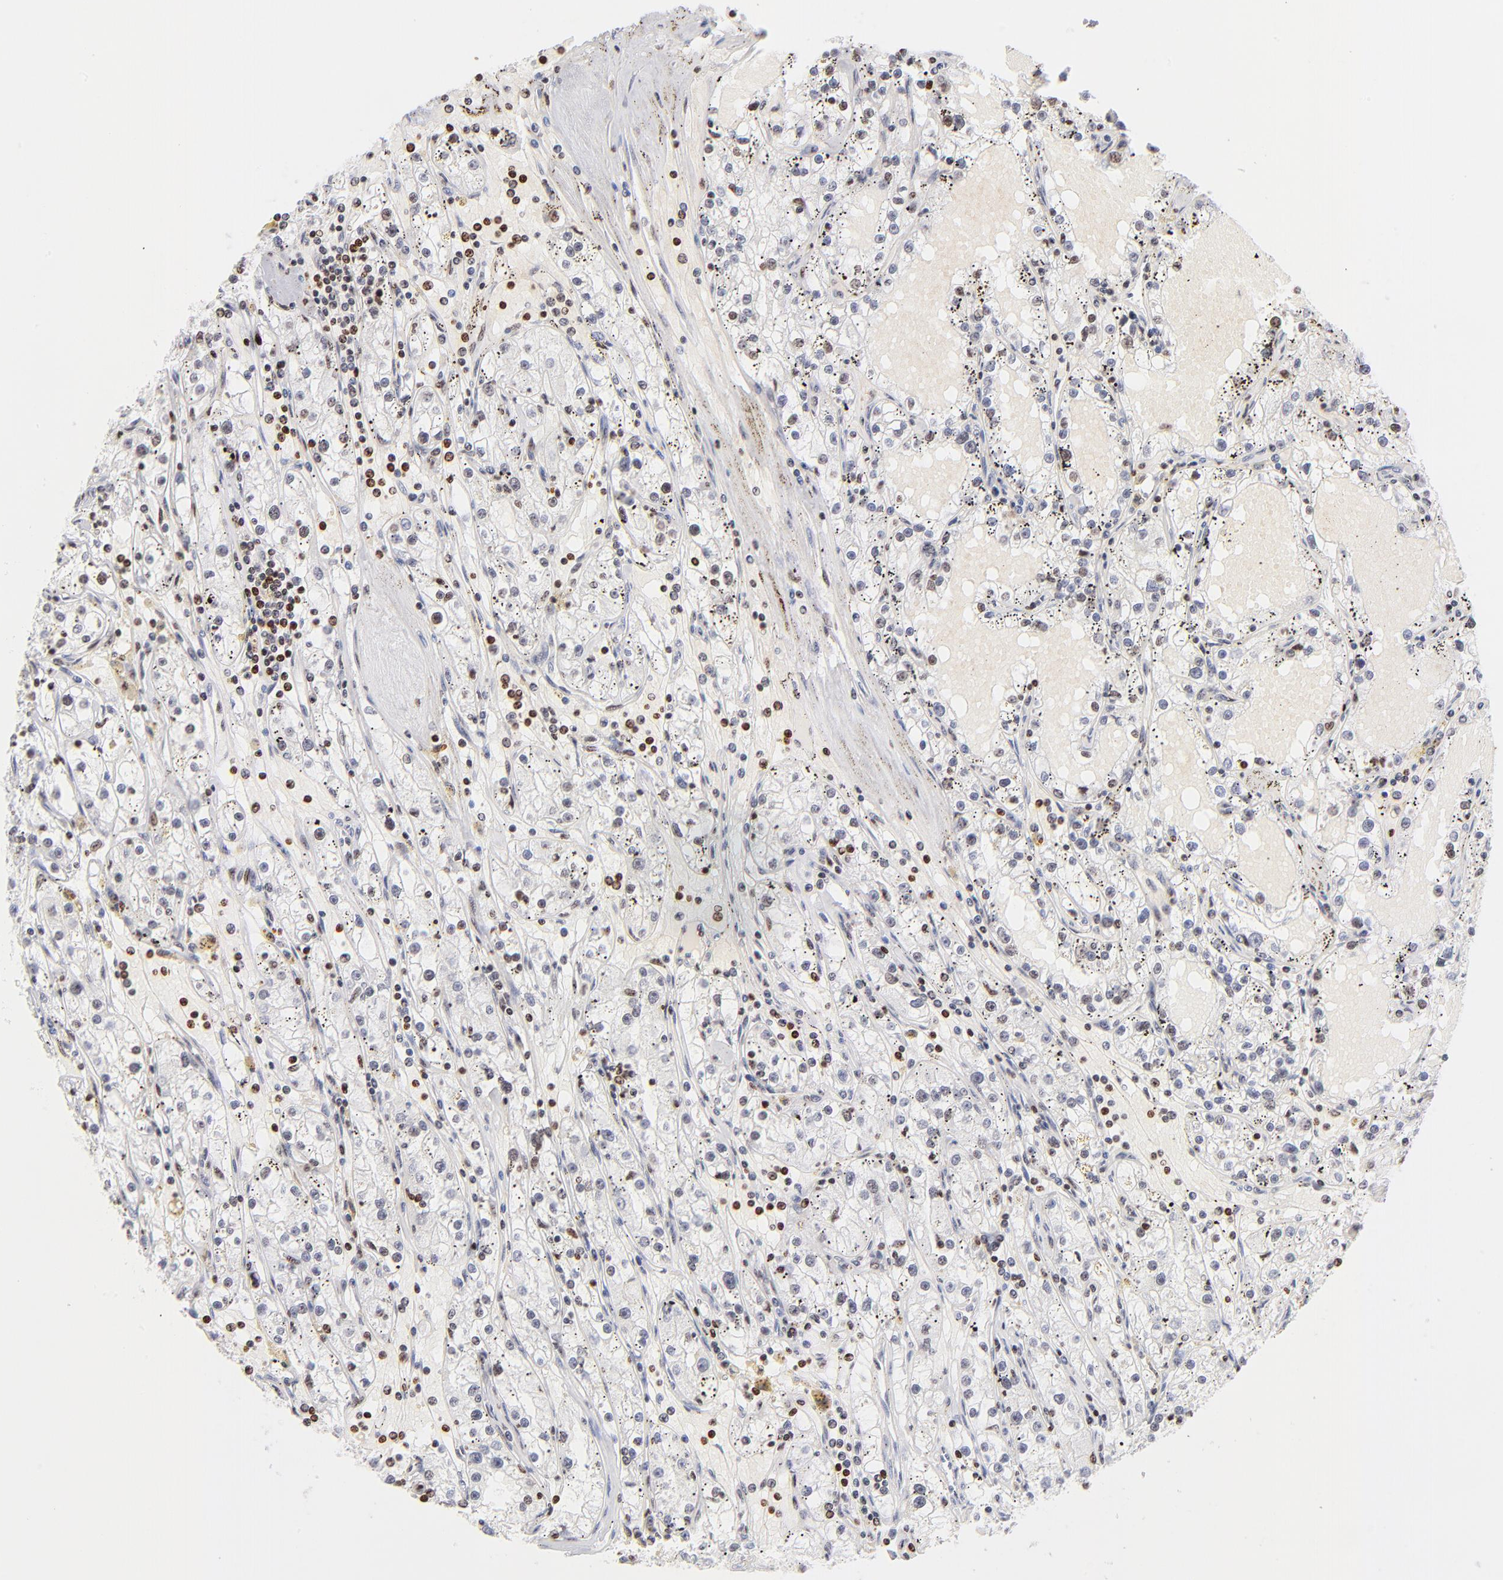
{"staining": {"intensity": "negative", "quantity": "none", "location": "none"}, "tissue": "renal cancer", "cell_type": "Tumor cells", "image_type": "cancer", "snomed": [{"axis": "morphology", "description": "Adenocarcinoma, NOS"}, {"axis": "topography", "description": "Kidney"}], "caption": "Tumor cells show no significant protein staining in renal cancer.", "gene": "RTL4", "patient": {"sex": "male", "age": 56}}